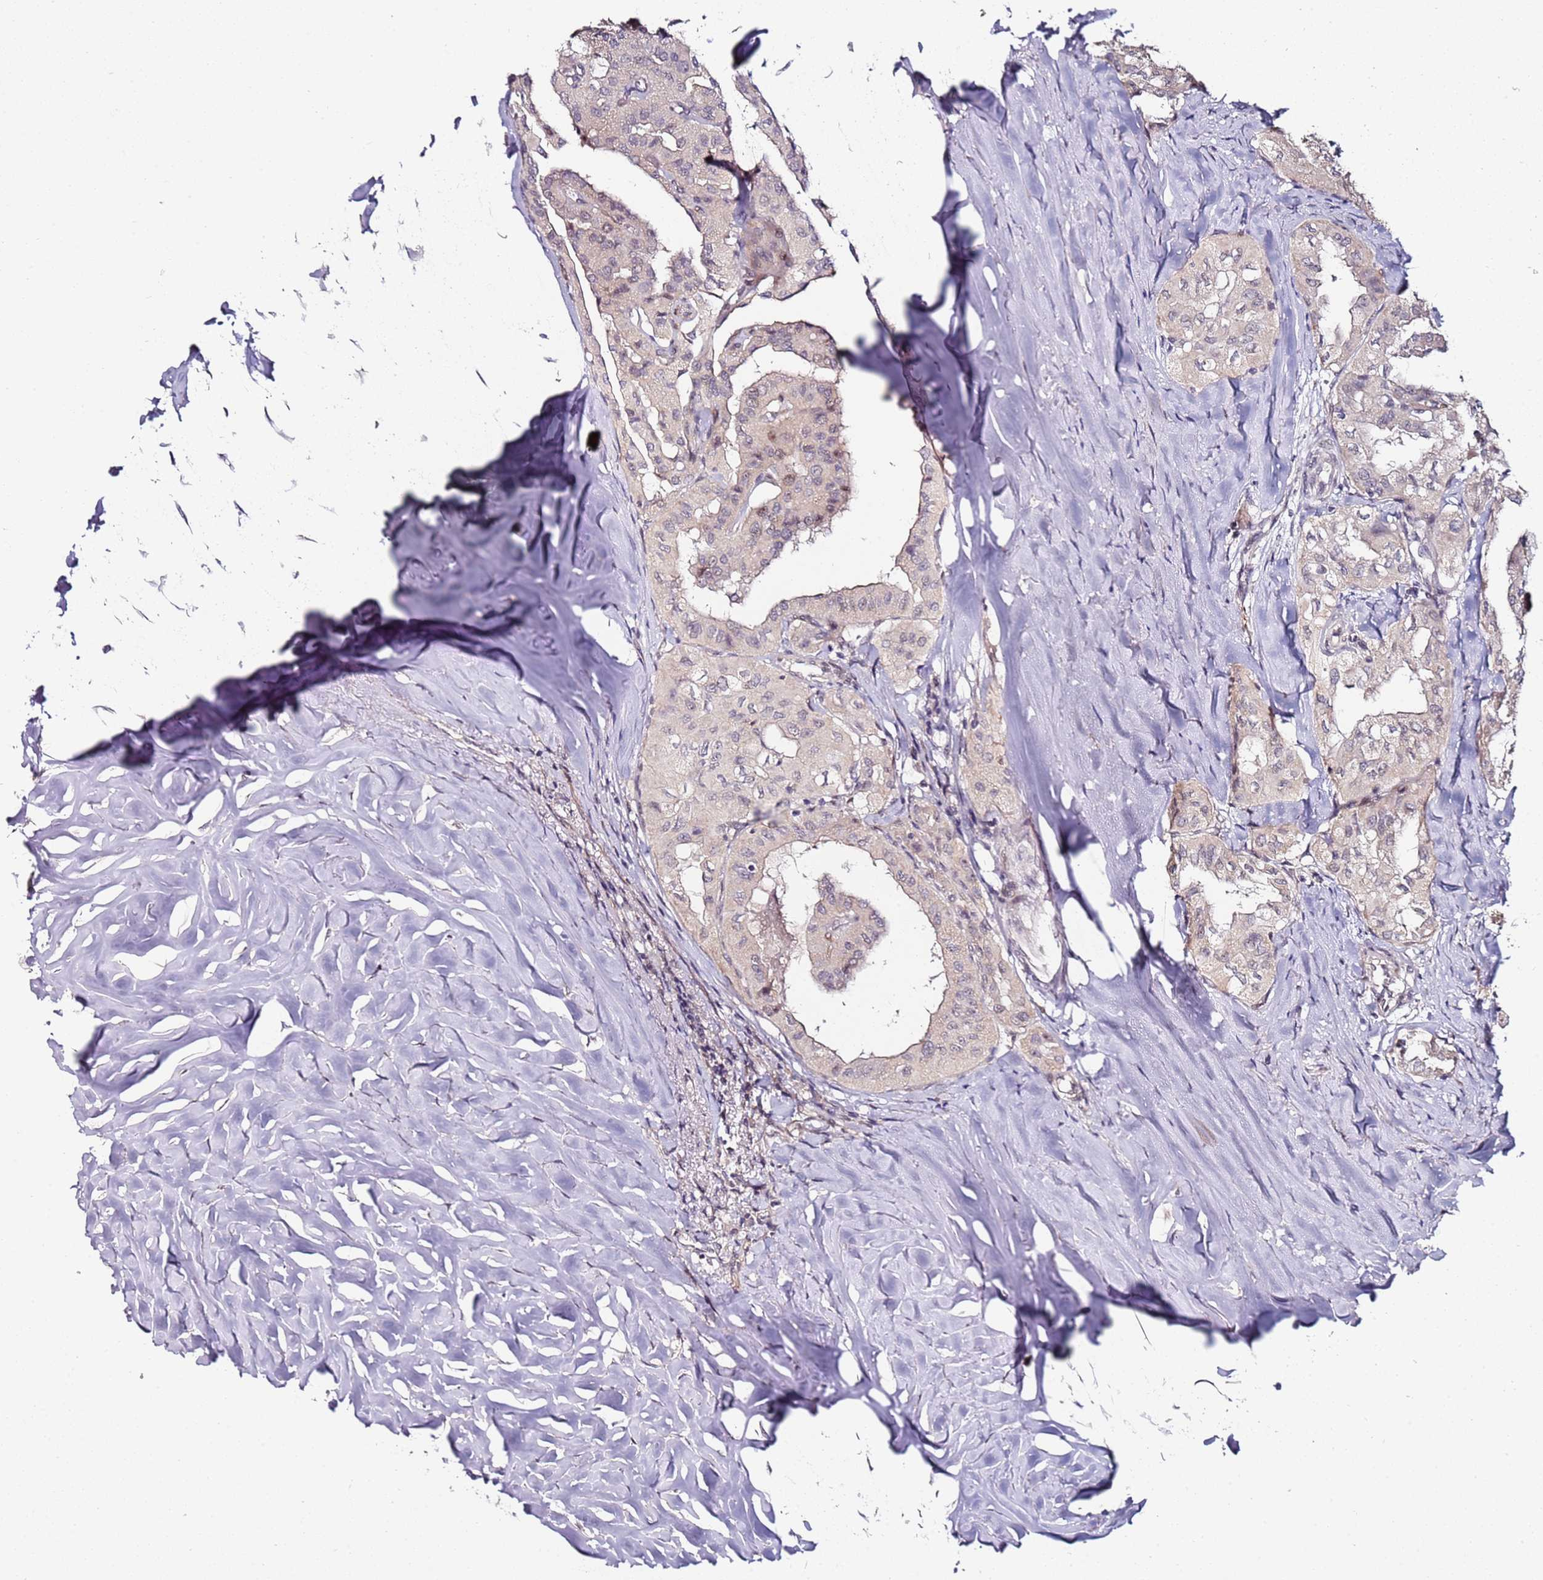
{"staining": {"intensity": "weak", "quantity": "25%-75%", "location": "cytoplasmic/membranous,nuclear"}, "tissue": "thyroid cancer", "cell_type": "Tumor cells", "image_type": "cancer", "snomed": [{"axis": "morphology", "description": "Papillary adenocarcinoma, NOS"}, {"axis": "topography", "description": "Thyroid gland"}], "caption": "Weak cytoplasmic/membranous and nuclear expression for a protein is present in about 25%-75% of tumor cells of thyroid cancer using immunohistochemistry.", "gene": "DUSP28", "patient": {"sex": "female", "age": 59}}